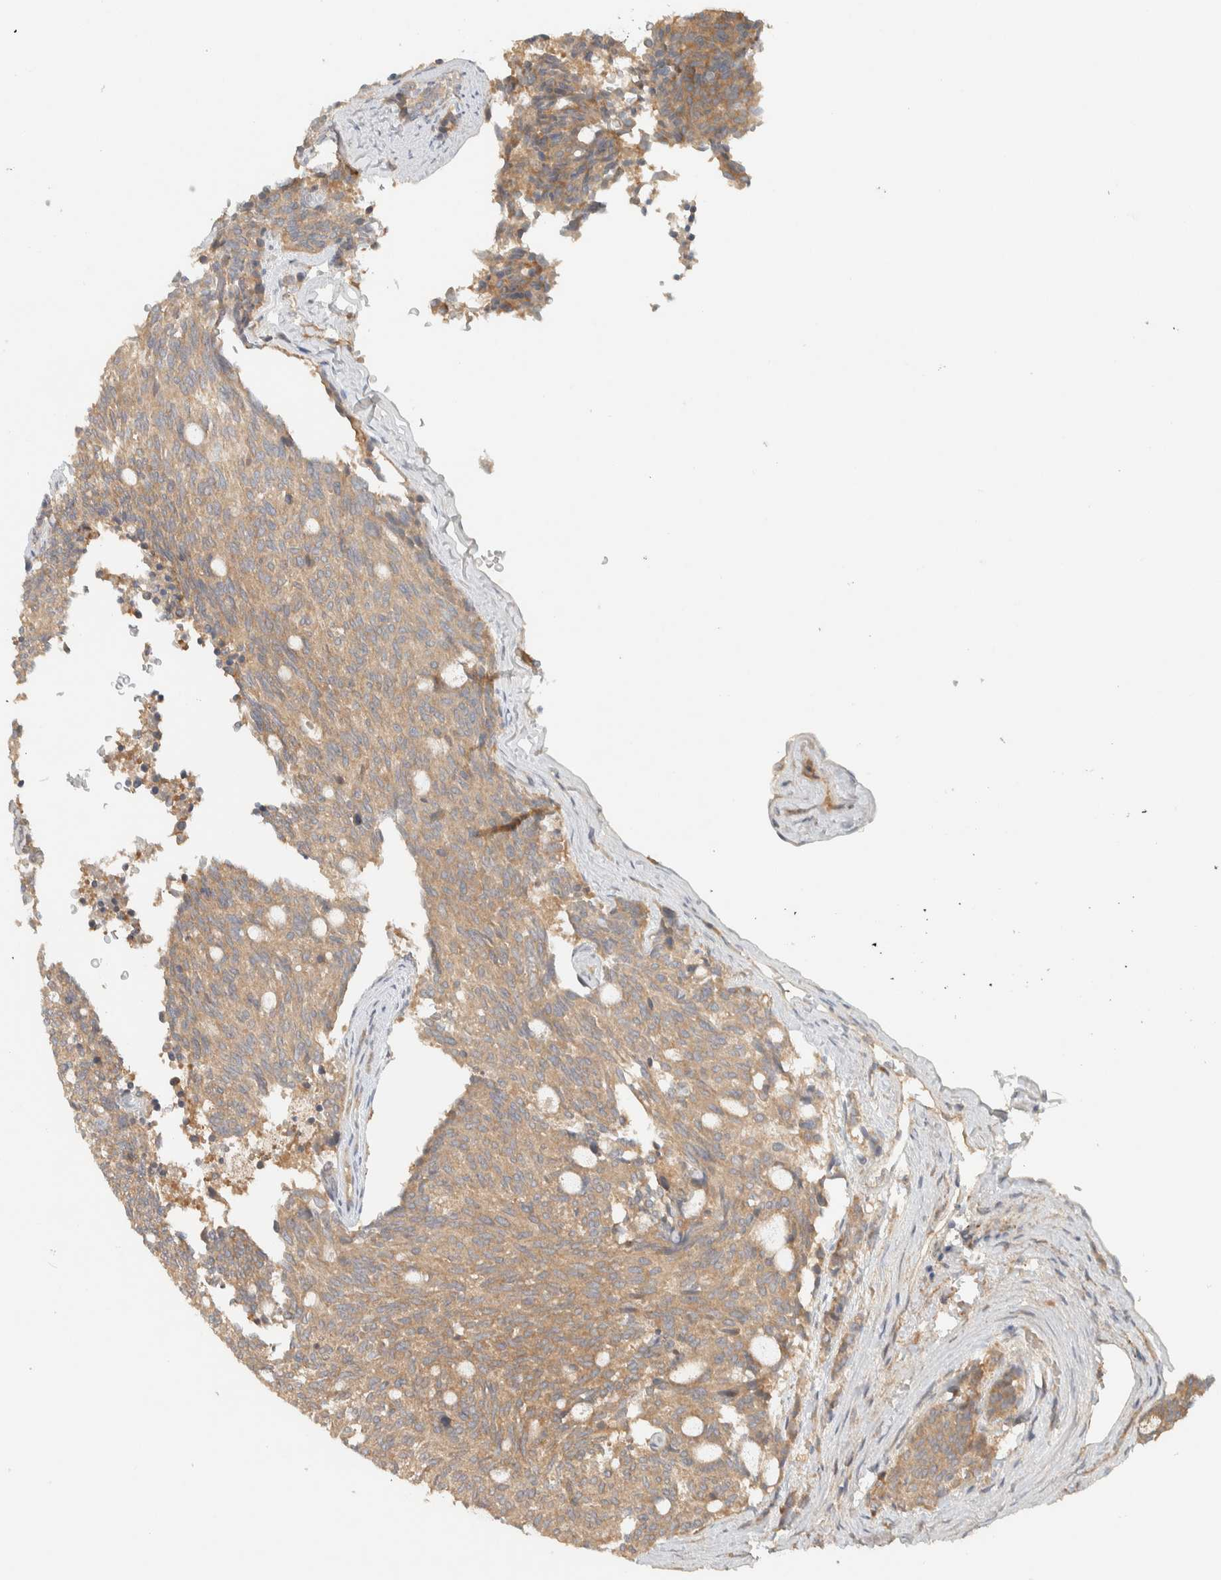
{"staining": {"intensity": "weak", "quantity": ">75%", "location": "cytoplasmic/membranous"}, "tissue": "carcinoid", "cell_type": "Tumor cells", "image_type": "cancer", "snomed": [{"axis": "morphology", "description": "Carcinoid, malignant, NOS"}, {"axis": "topography", "description": "Pancreas"}], "caption": "A micrograph of carcinoid (malignant) stained for a protein exhibits weak cytoplasmic/membranous brown staining in tumor cells. (Brightfield microscopy of DAB IHC at high magnification).", "gene": "FAM167A", "patient": {"sex": "female", "age": 54}}